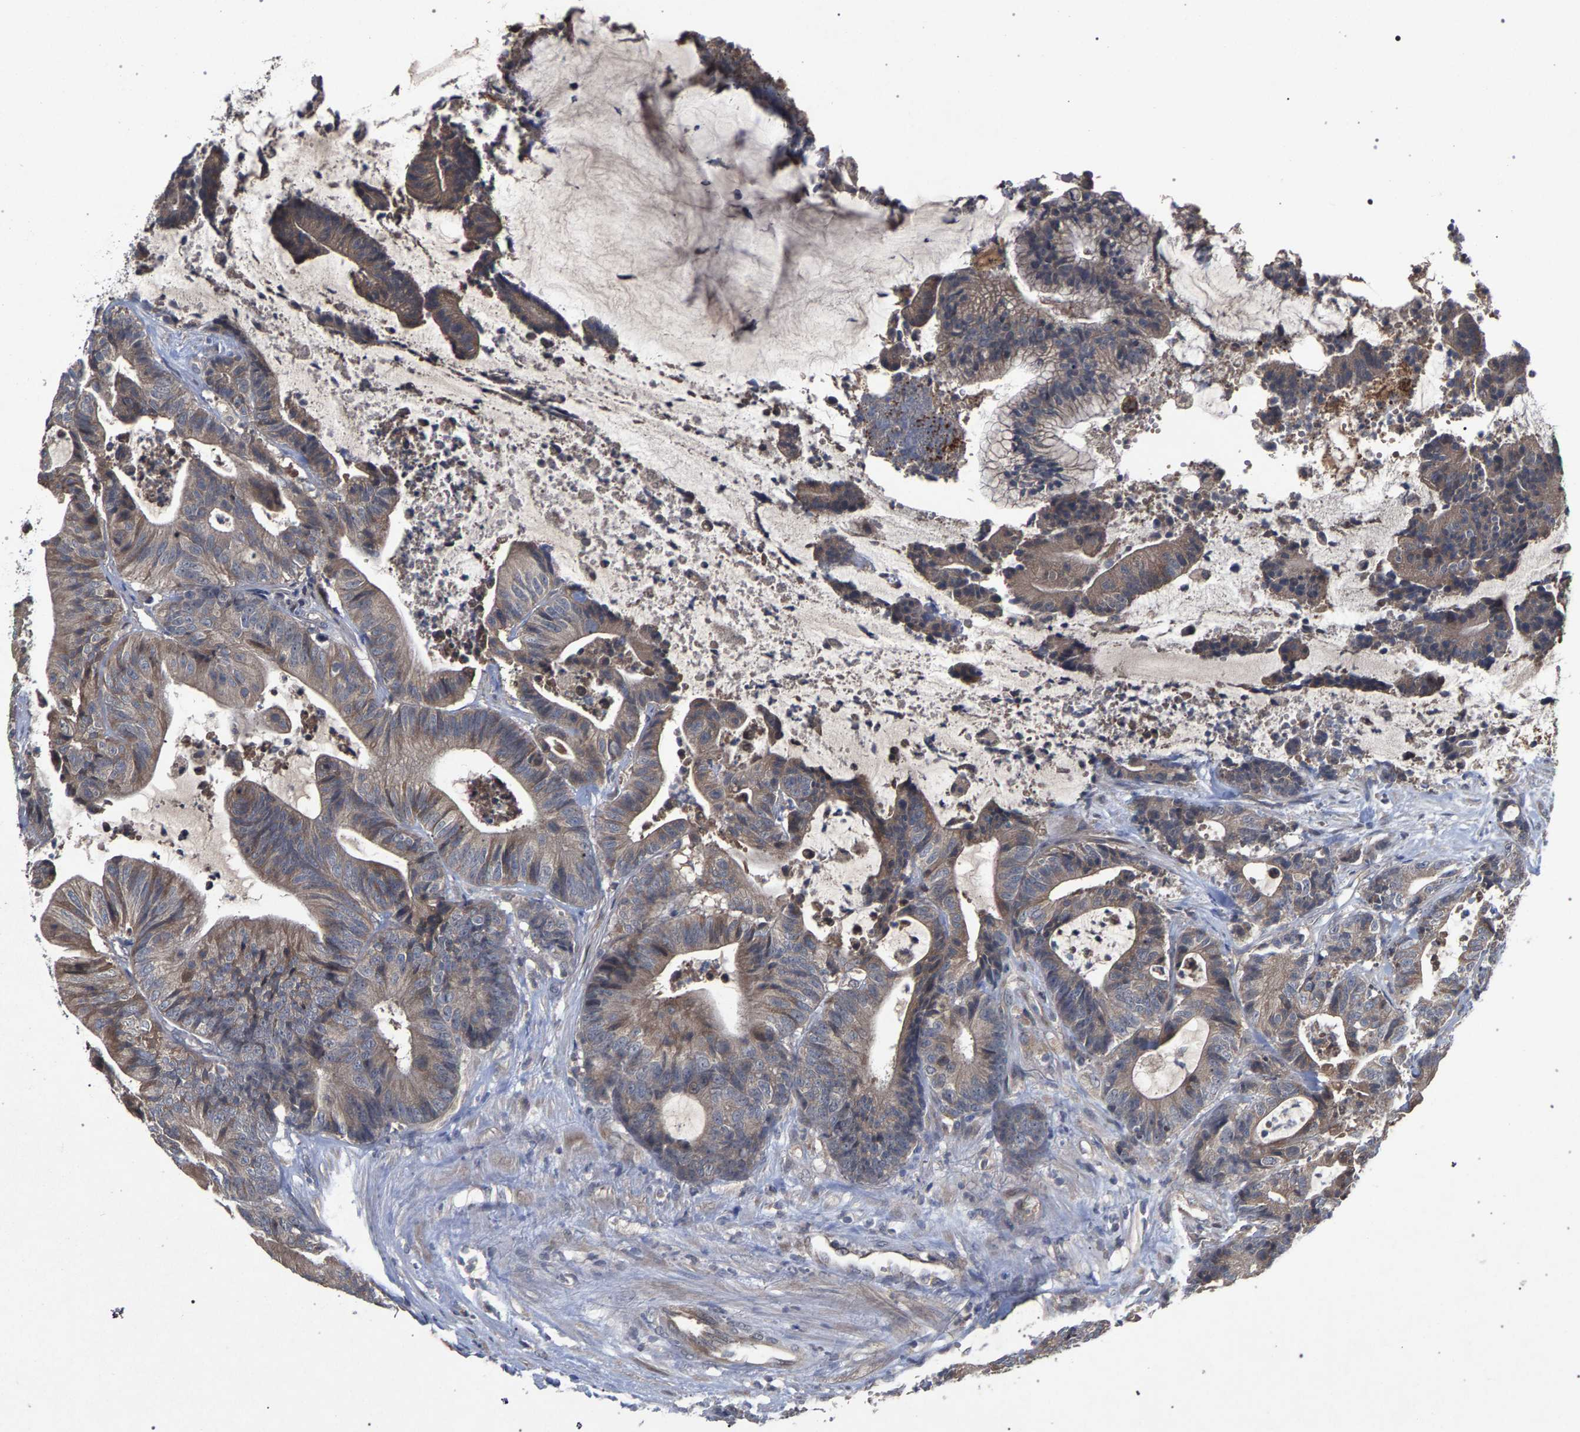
{"staining": {"intensity": "weak", "quantity": ">75%", "location": "cytoplasmic/membranous"}, "tissue": "colorectal cancer", "cell_type": "Tumor cells", "image_type": "cancer", "snomed": [{"axis": "morphology", "description": "Adenocarcinoma, NOS"}, {"axis": "topography", "description": "Colon"}], "caption": "Colorectal cancer (adenocarcinoma) stained with a protein marker exhibits weak staining in tumor cells.", "gene": "SLC4A4", "patient": {"sex": "female", "age": 84}}